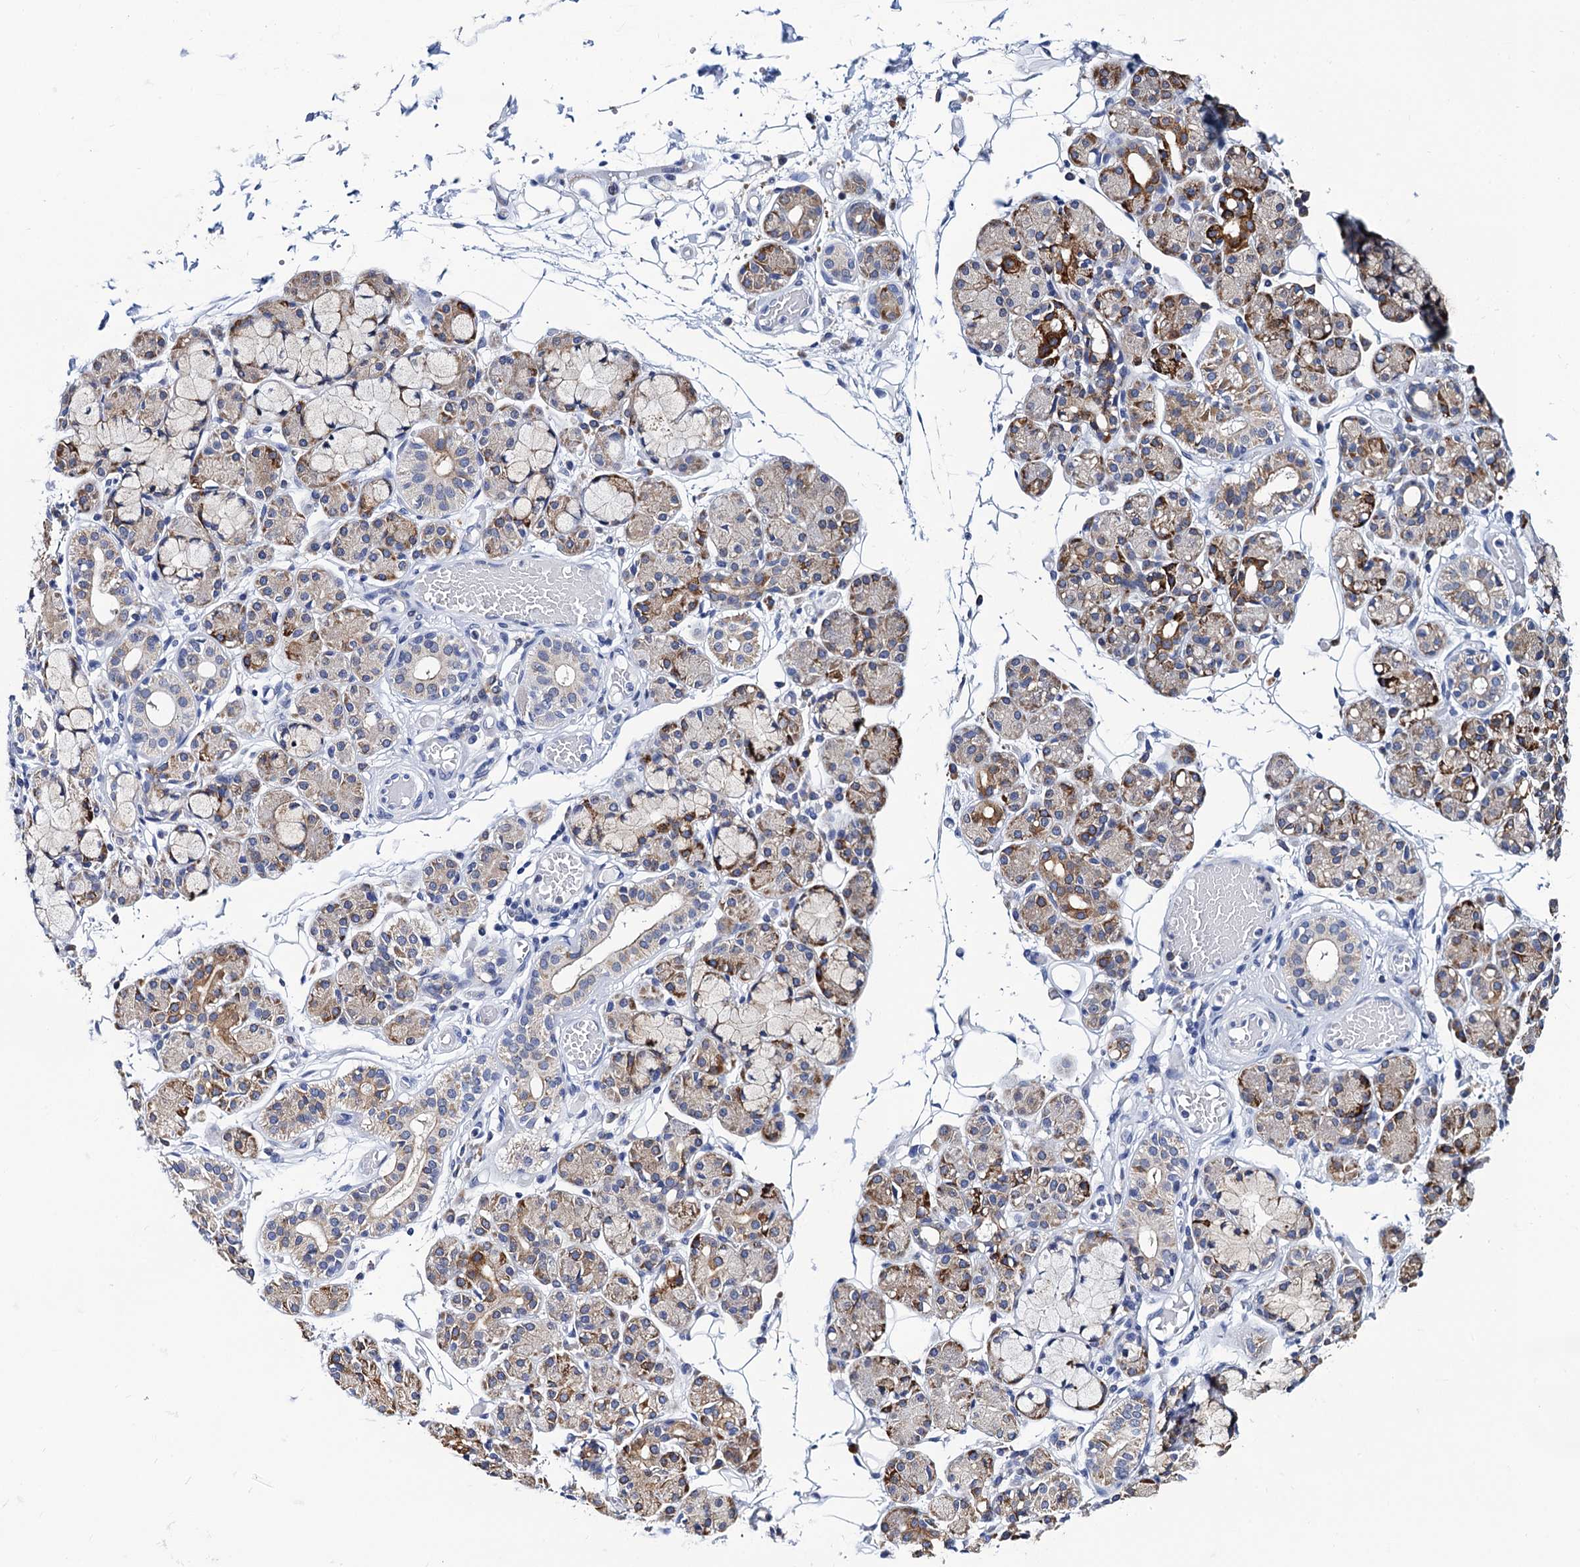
{"staining": {"intensity": "moderate", "quantity": "<25%", "location": "cytoplasmic/membranous"}, "tissue": "salivary gland", "cell_type": "Glandular cells", "image_type": "normal", "snomed": [{"axis": "morphology", "description": "Normal tissue, NOS"}, {"axis": "topography", "description": "Salivary gland"}], "caption": "Glandular cells show low levels of moderate cytoplasmic/membranous staining in about <25% of cells in normal salivary gland.", "gene": "SLC7A10", "patient": {"sex": "male", "age": 63}}